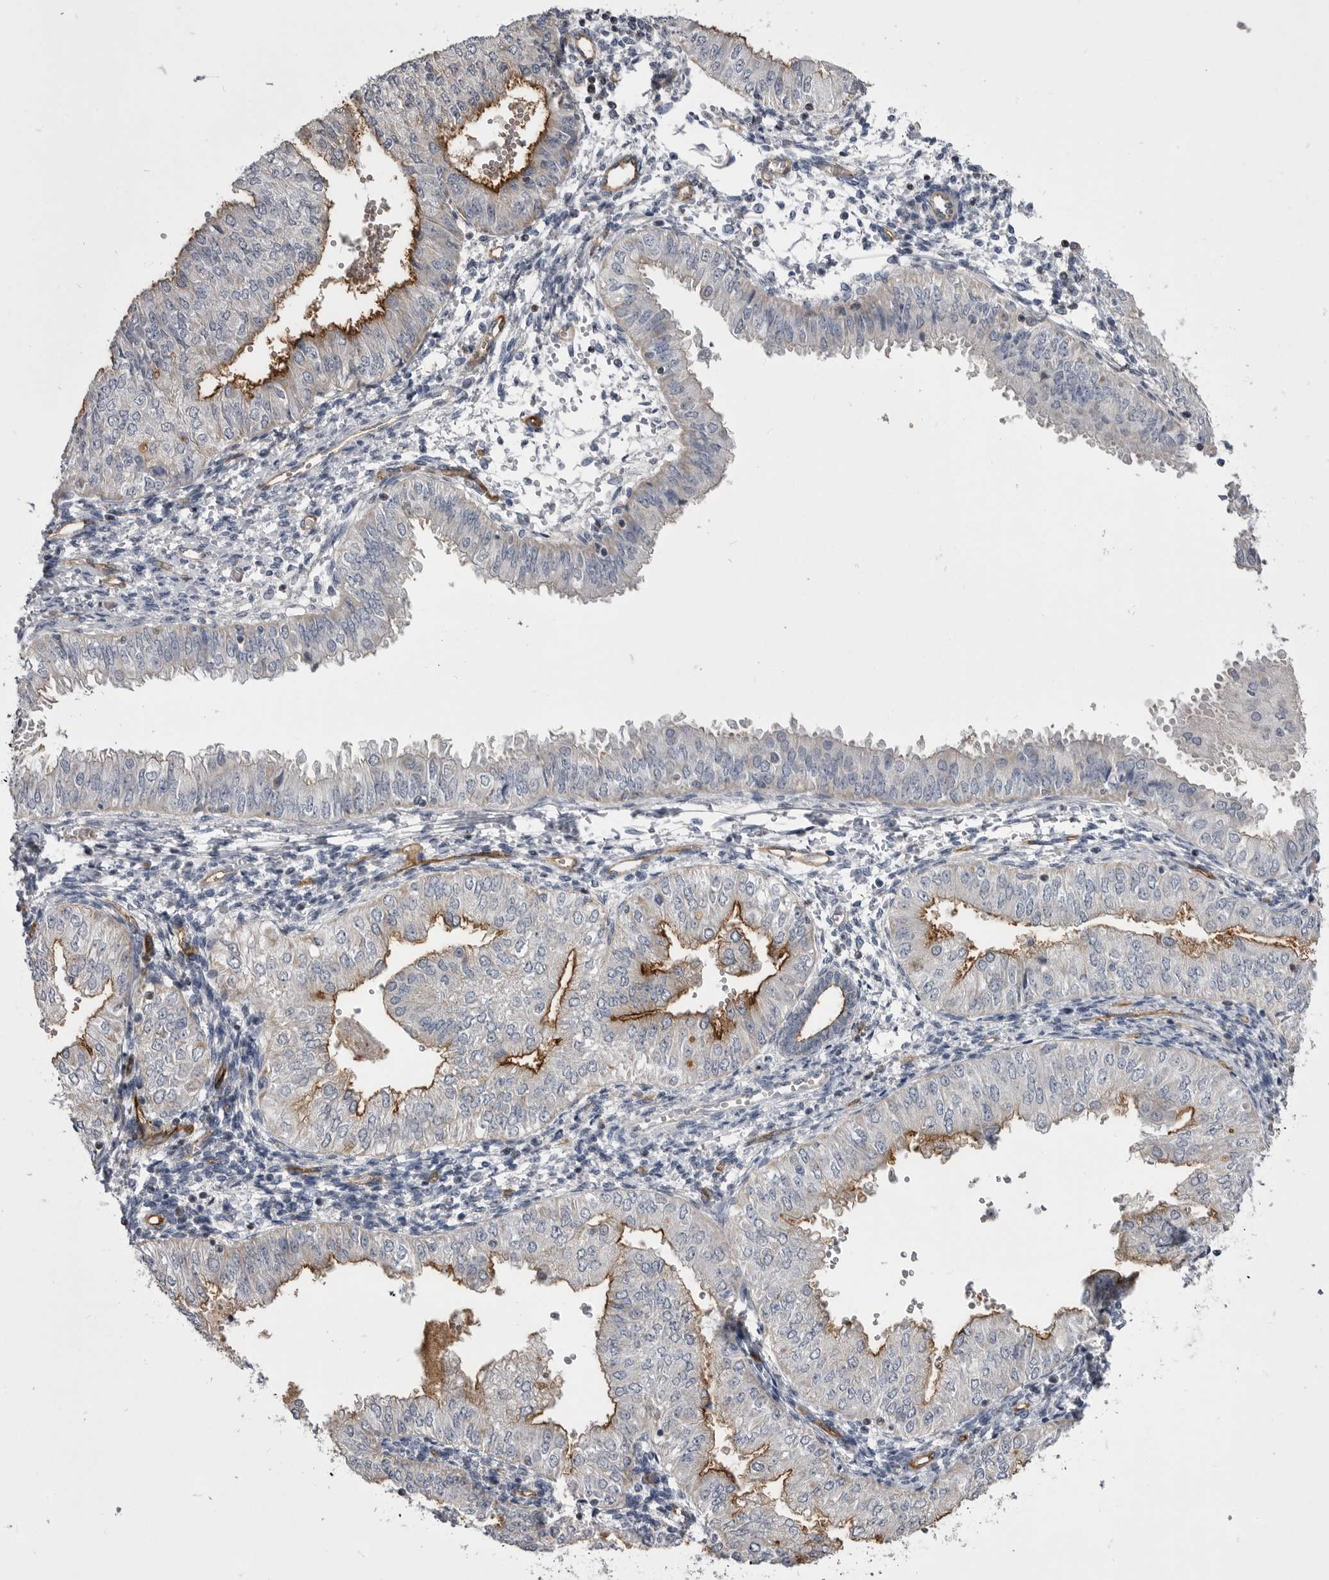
{"staining": {"intensity": "moderate", "quantity": ">75%", "location": "cytoplasmic/membranous"}, "tissue": "endometrial cancer", "cell_type": "Tumor cells", "image_type": "cancer", "snomed": [{"axis": "morphology", "description": "Normal tissue, NOS"}, {"axis": "morphology", "description": "Adenocarcinoma, NOS"}, {"axis": "topography", "description": "Endometrium"}], "caption": "Immunohistochemical staining of human adenocarcinoma (endometrial) demonstrates moderate cytoplasmic/membranous protein positivity in approximately >75% of tumor cells.", "gene": "OPLAH", "patient": {"sex": "female", "age": 53}}